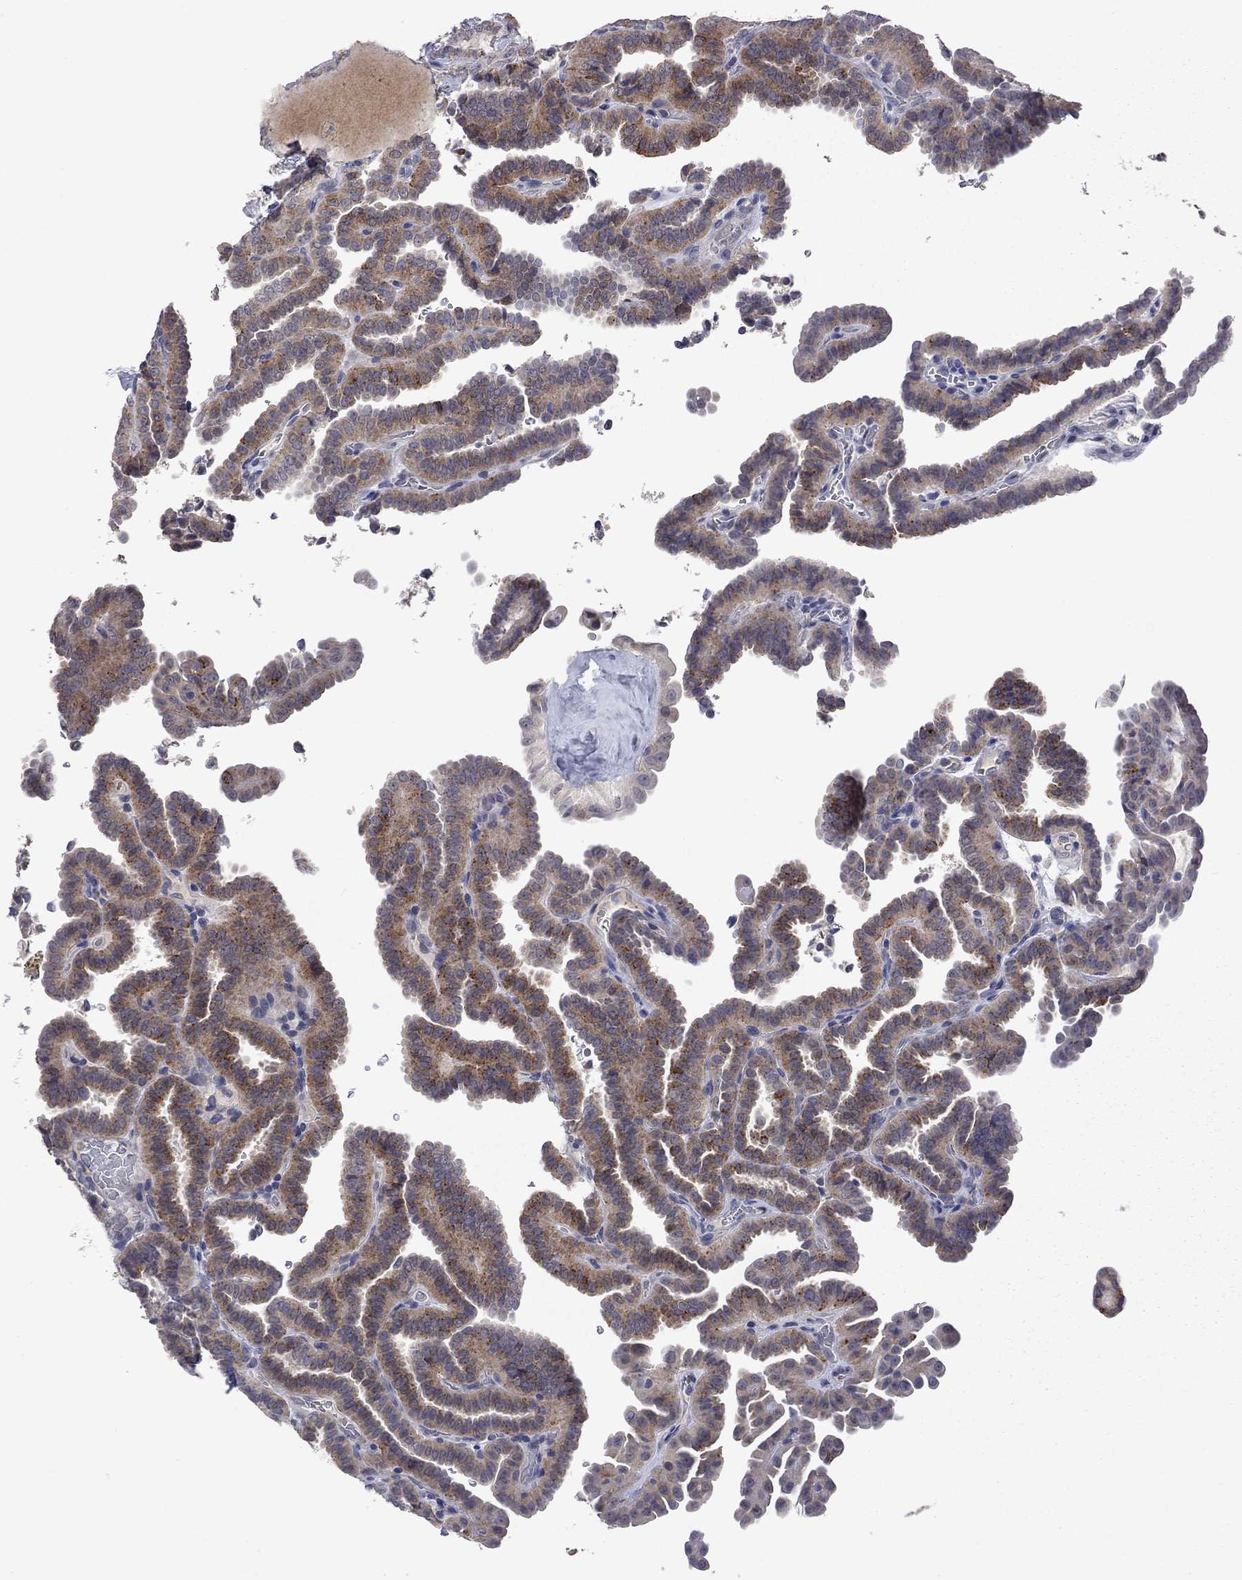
{"staining": {"intensity": "moderate", "quantity": "<25%", "location": "cytoplasmic/membranous"}, "tissue": "thyroid cancer", "cell_type": "Tumor cells", "image_type": "cancer", "snomed": [{"axis": "morphology", "description": "Papillary adenocarcinoma, NOS"}, {"axis": "topography", "description": "Thyroid gland"}], "caption": "Immunohistochemical staining of human thyroid papillary adenocarcinoma displays low levels of moderate cytoplasmic/membranous expression in approximately <25% of tumor cells.", "gene": "FABP12", "patient": {"sex": "female", "age": 39}}